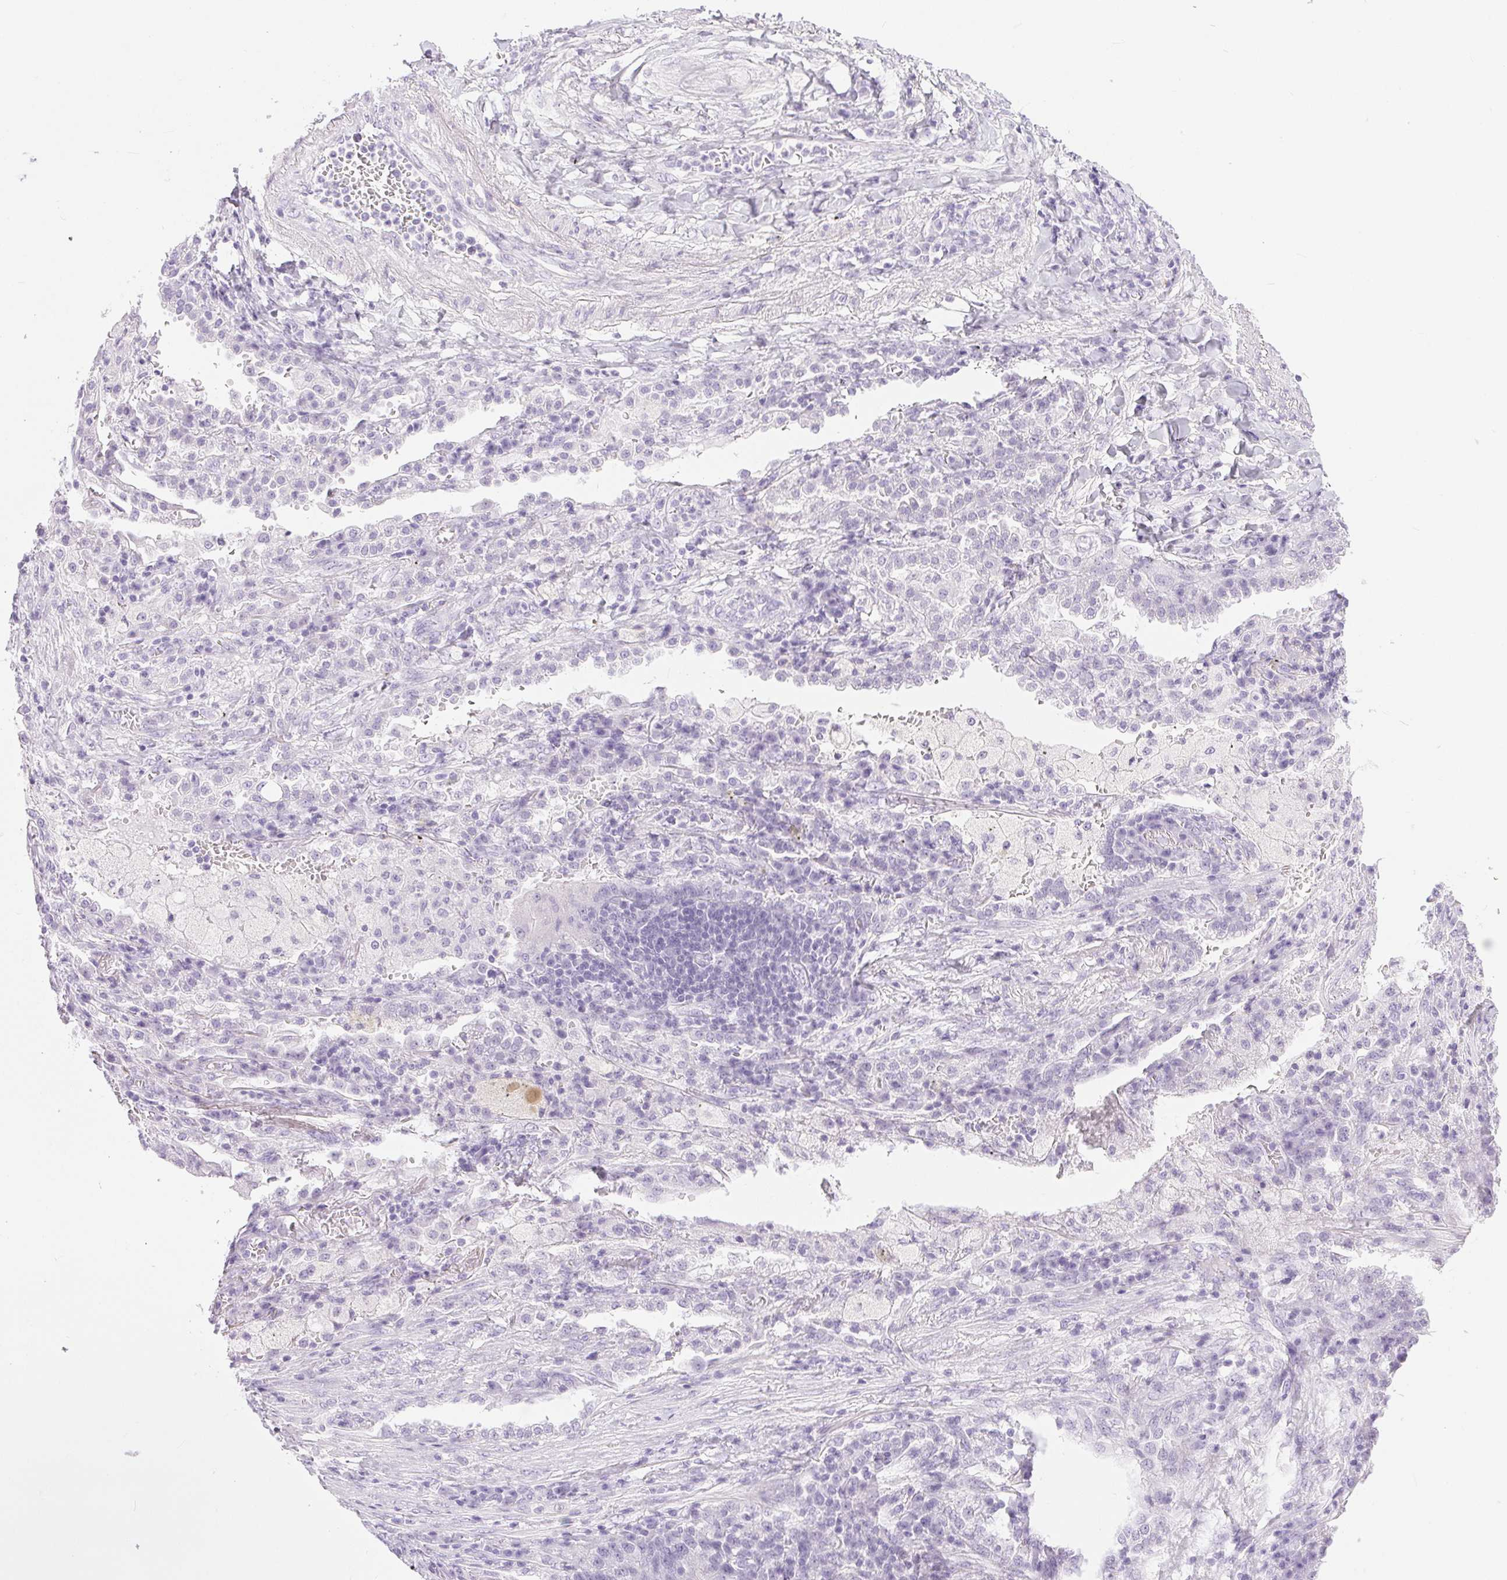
{"staining": {"intensity": "negative", "quantity": "none", "location": "none"}, "tissue": "lung cancer", "cell_type": "Tumor cells", "image_type": "cancer", "snomed": [{"axis": "morphology", "description": "Adenocarcinoma, NOS"}, {"axis": "topography", "description": "Lung"}], "caption": "Tumor cells are negative for protein expression in human lung cancer (adenocarcinoma).", "gene": "XDH", "patient": {"sex": "male", "age": 57}}